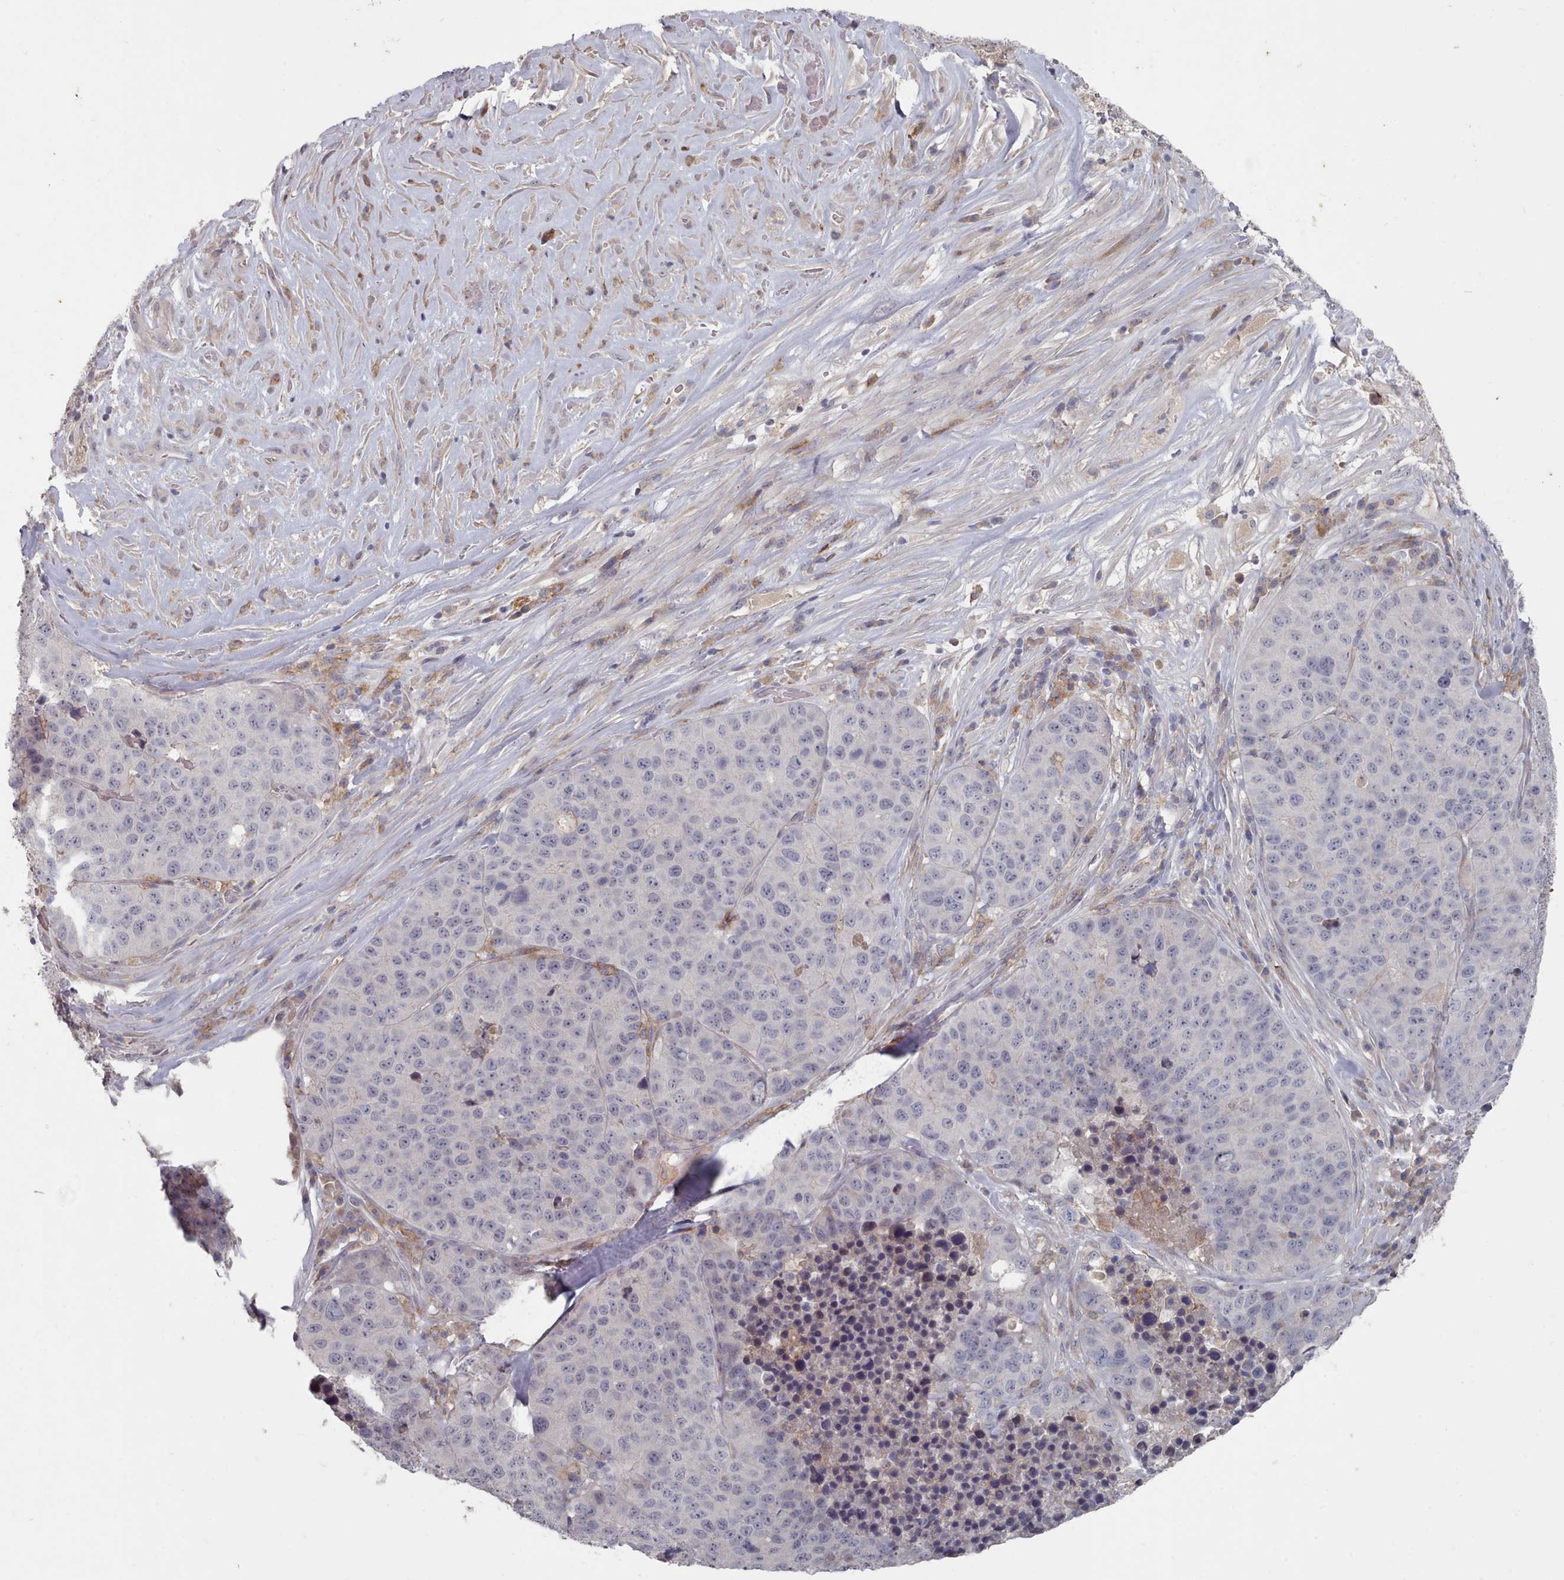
{"staining": {"intensity": "negative", "quantity": "none", "location": "none"}, "tissue": "stomach cancer", "cell_type": "Tumor cells", "image_type": "cancer", "snomed": [{"axis": "morphology", "description": "Adenocarcinoma, NOS"}, {"axis": "topography", "description": "Stomach"}], "caption": "Tumor cells show no significant expression in adenocarcinoma (stomach).", "gene": "COL8A2", "patient": {"sex": "male", "age": 71}}